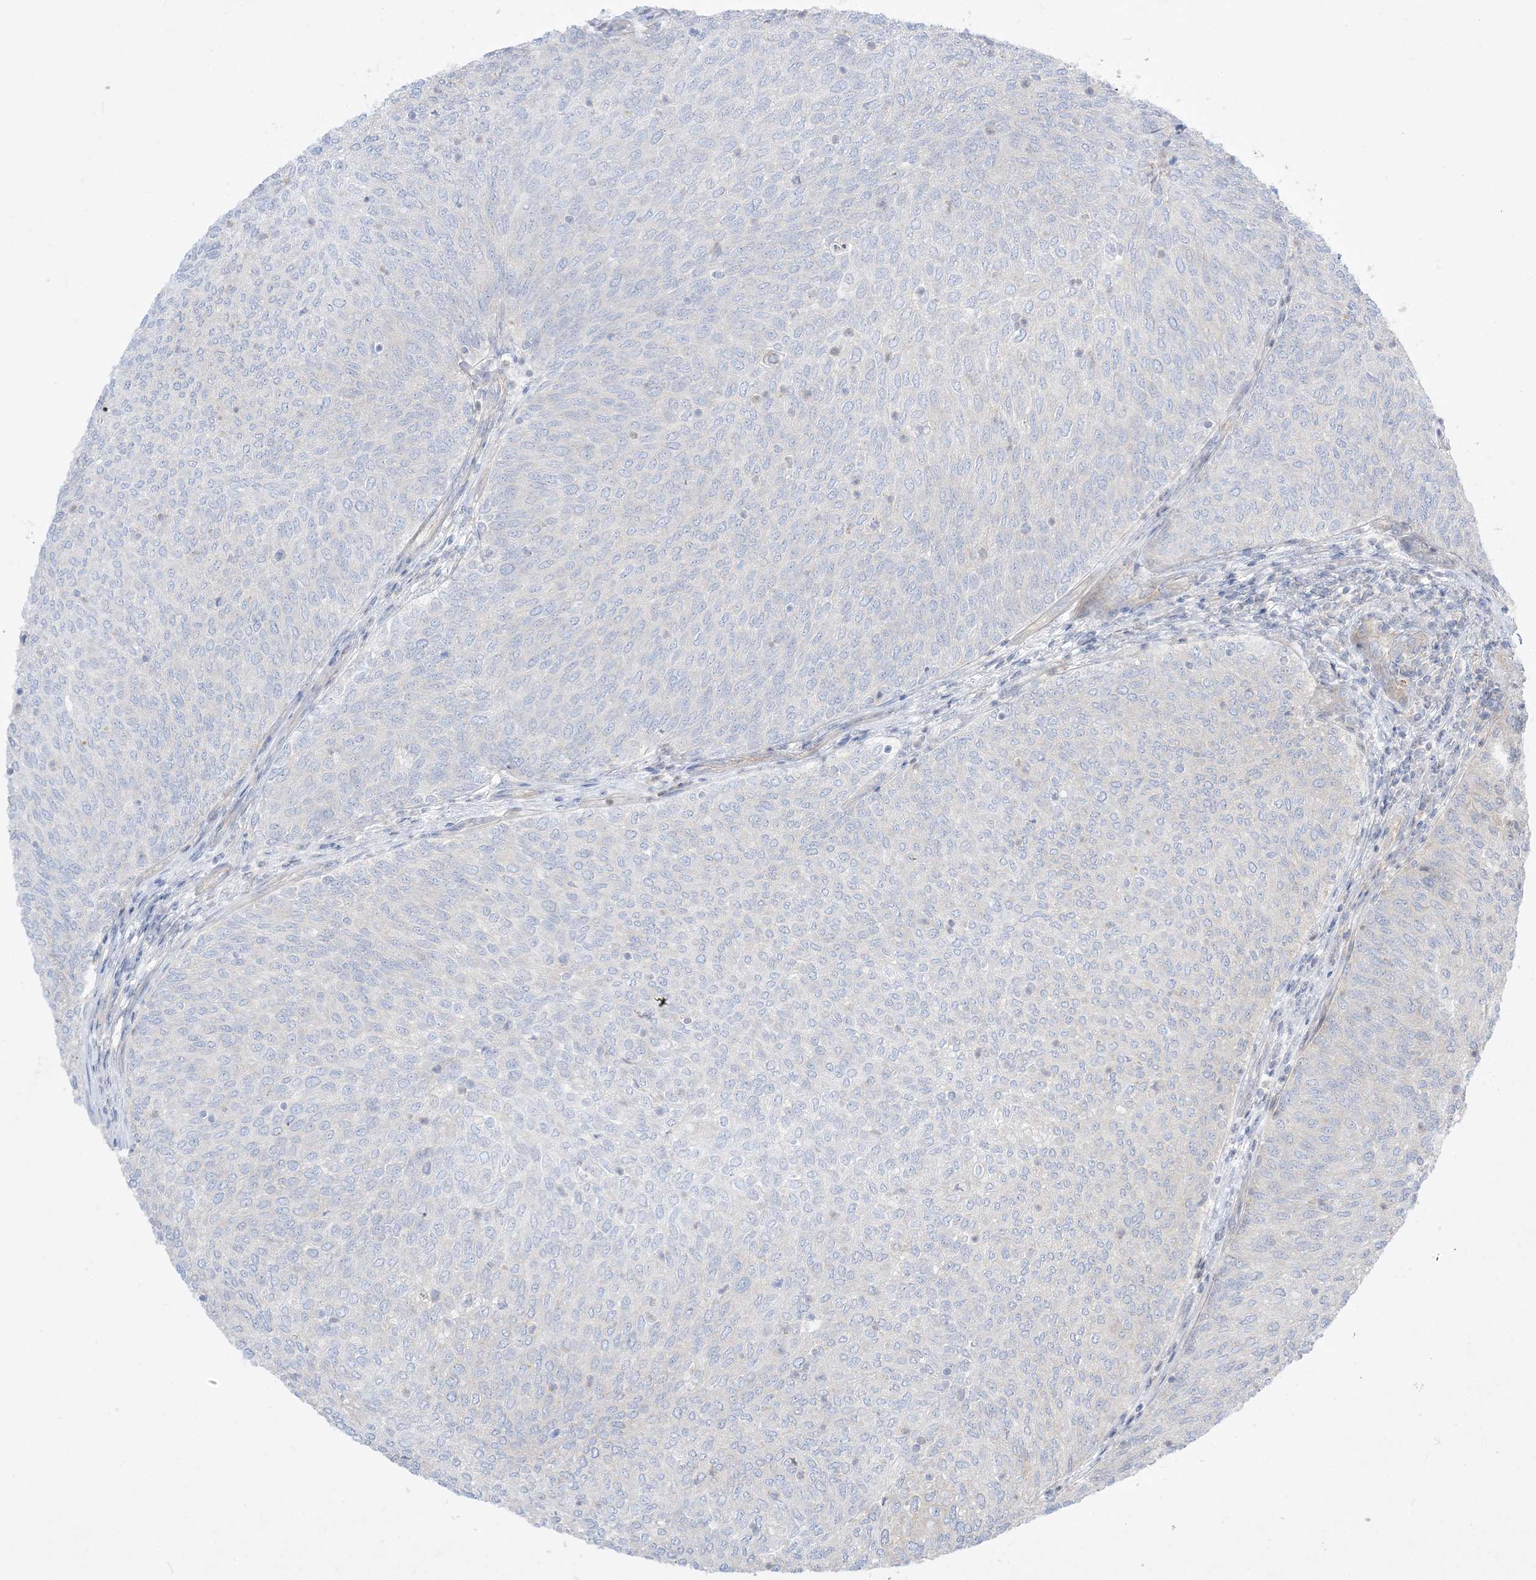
{"staining": {"intensity": "negative", "quantity": "none", "location": "none"}, "tissue": "urothelial cancer", "cell_type": "Tumor cells", "image_type": "cancer", "snomed": [{"axis": "morphology", "description": "Urothelial carcinoma, Low grade"}, {"axis": "topography", "description": "Urinary bladder"}], "caption": "DAB immunohistochemical staining of urothelial cancer exhibits no significant staining in tumor cells.", "gene": "ARHGEF9", "patient": {"sex": "female", "age": 79}}